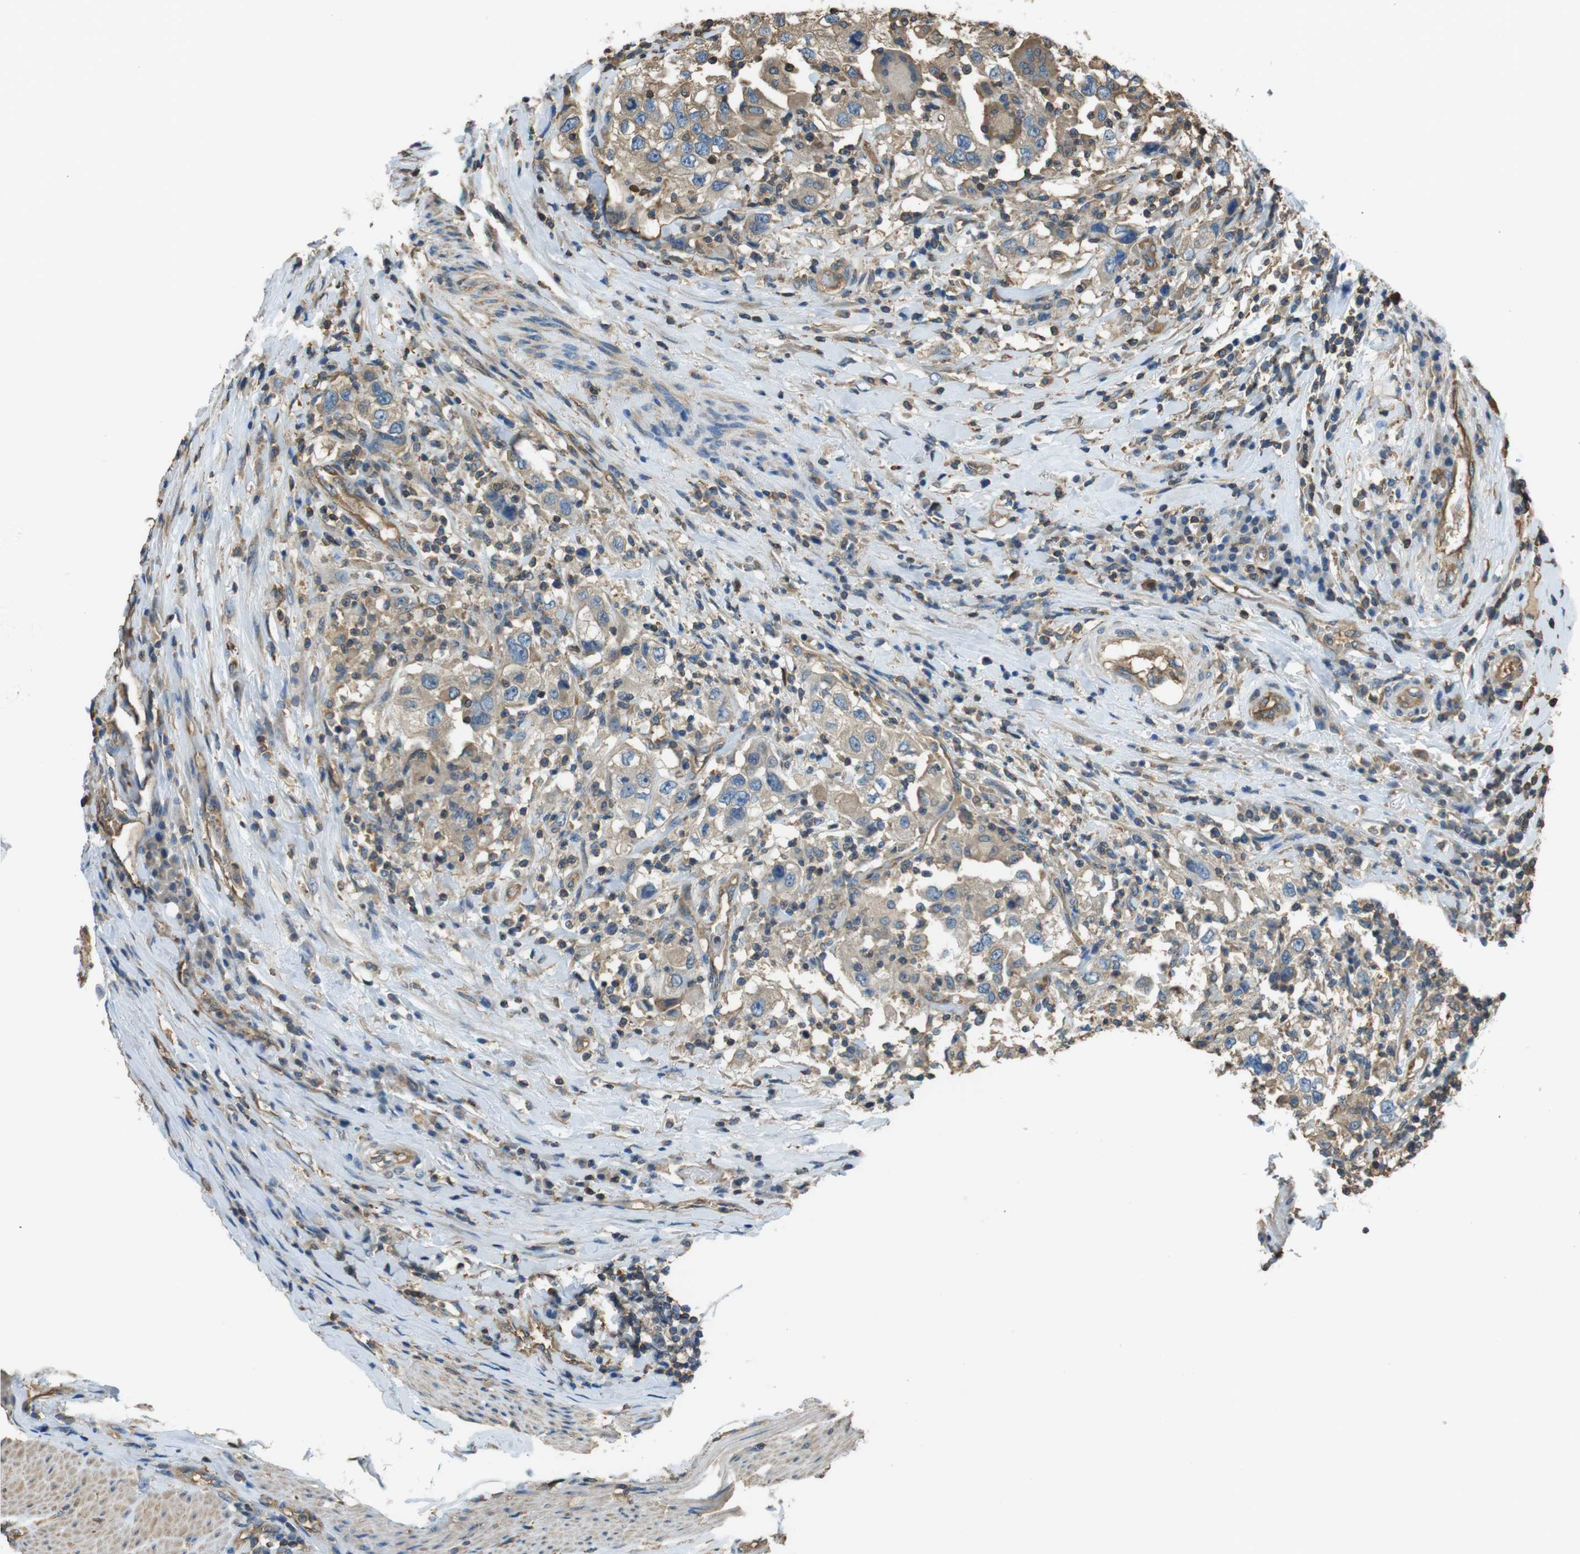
{"staining": {"intensity": "weak", "quantity": "25%-75%", "location": "cytoplasmic/membranous"}, "tissue": "urothelial cancer", "cell_type": "Tumor cells", "image_type": "cancer", "snomed": [{"axis": "morphology", "description": "Urothelial carcinoma, High grade"}, {"axis": "topography", "description": "Urinary bladder"}], "caption": "Immunohistochemistry of human urothelial carcinoma (high-grade) reveals low levels of weak cytoplasmic/membranous staining in approximately 25%-75% of tumor cells.", "gene": "FCAR", "patient": {"sex": "female", "age": 80}}